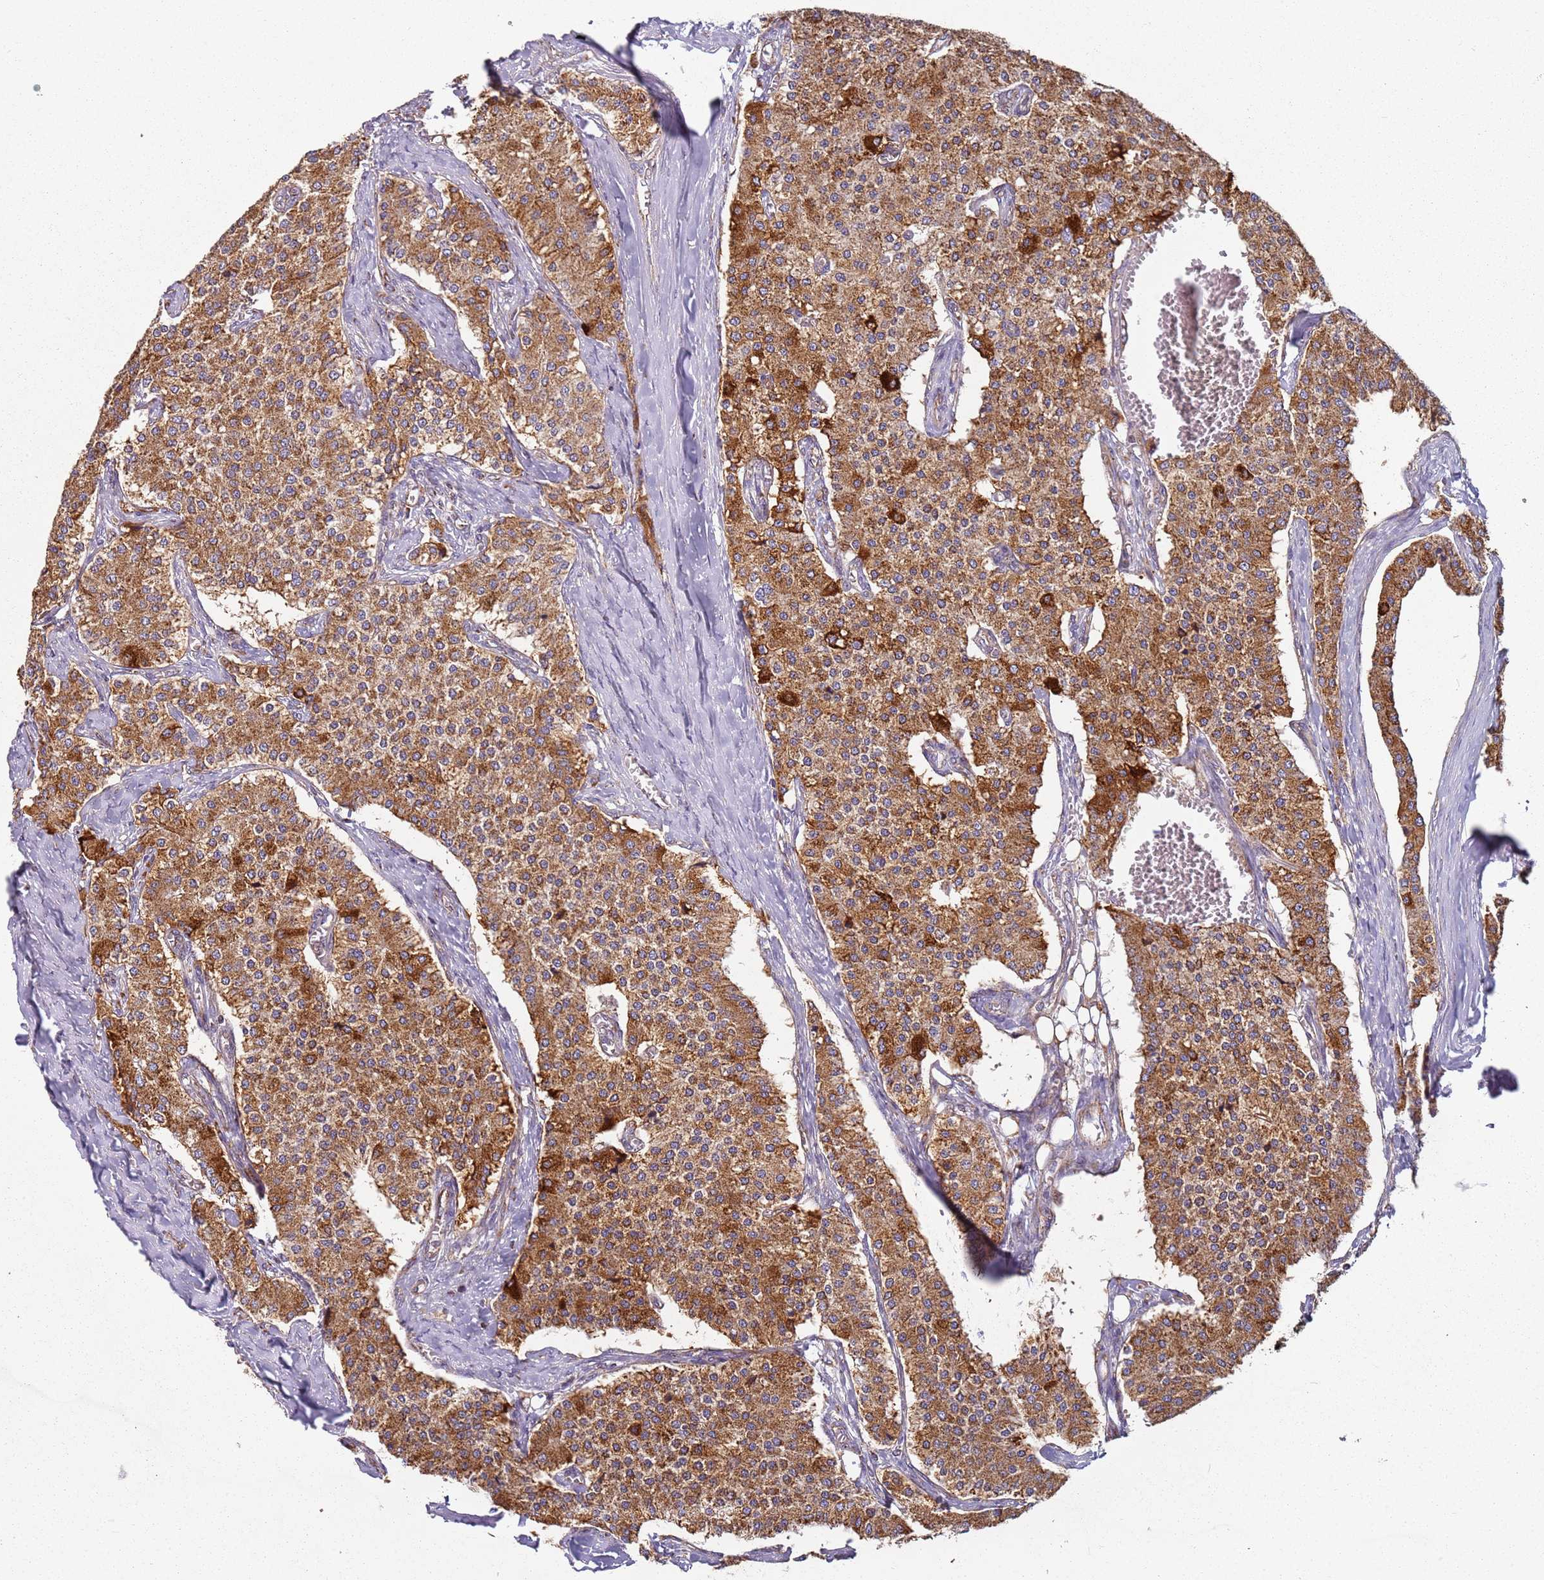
{"staining": {"intensity": "moderate", "quantity": ">75%", "location": "cytoplasmic/membranous"}, "tissue": "carcinoid", "cell_type": "Tumor cells", "image_type": "cancer", "snomed": [{"axis": "morphology", "description": "Carcinoid, malignant, NOS"}, {"axis": "topography", "description": "Colon"}], "caption": "Brown immunohistochemical staining in malignant carcinoid reveals moderate cytoplasmic/membranous expression in approximately >75% of tumor cells.", "gene": "ALS2", "patient": {"sex": "female", "age": 52}}